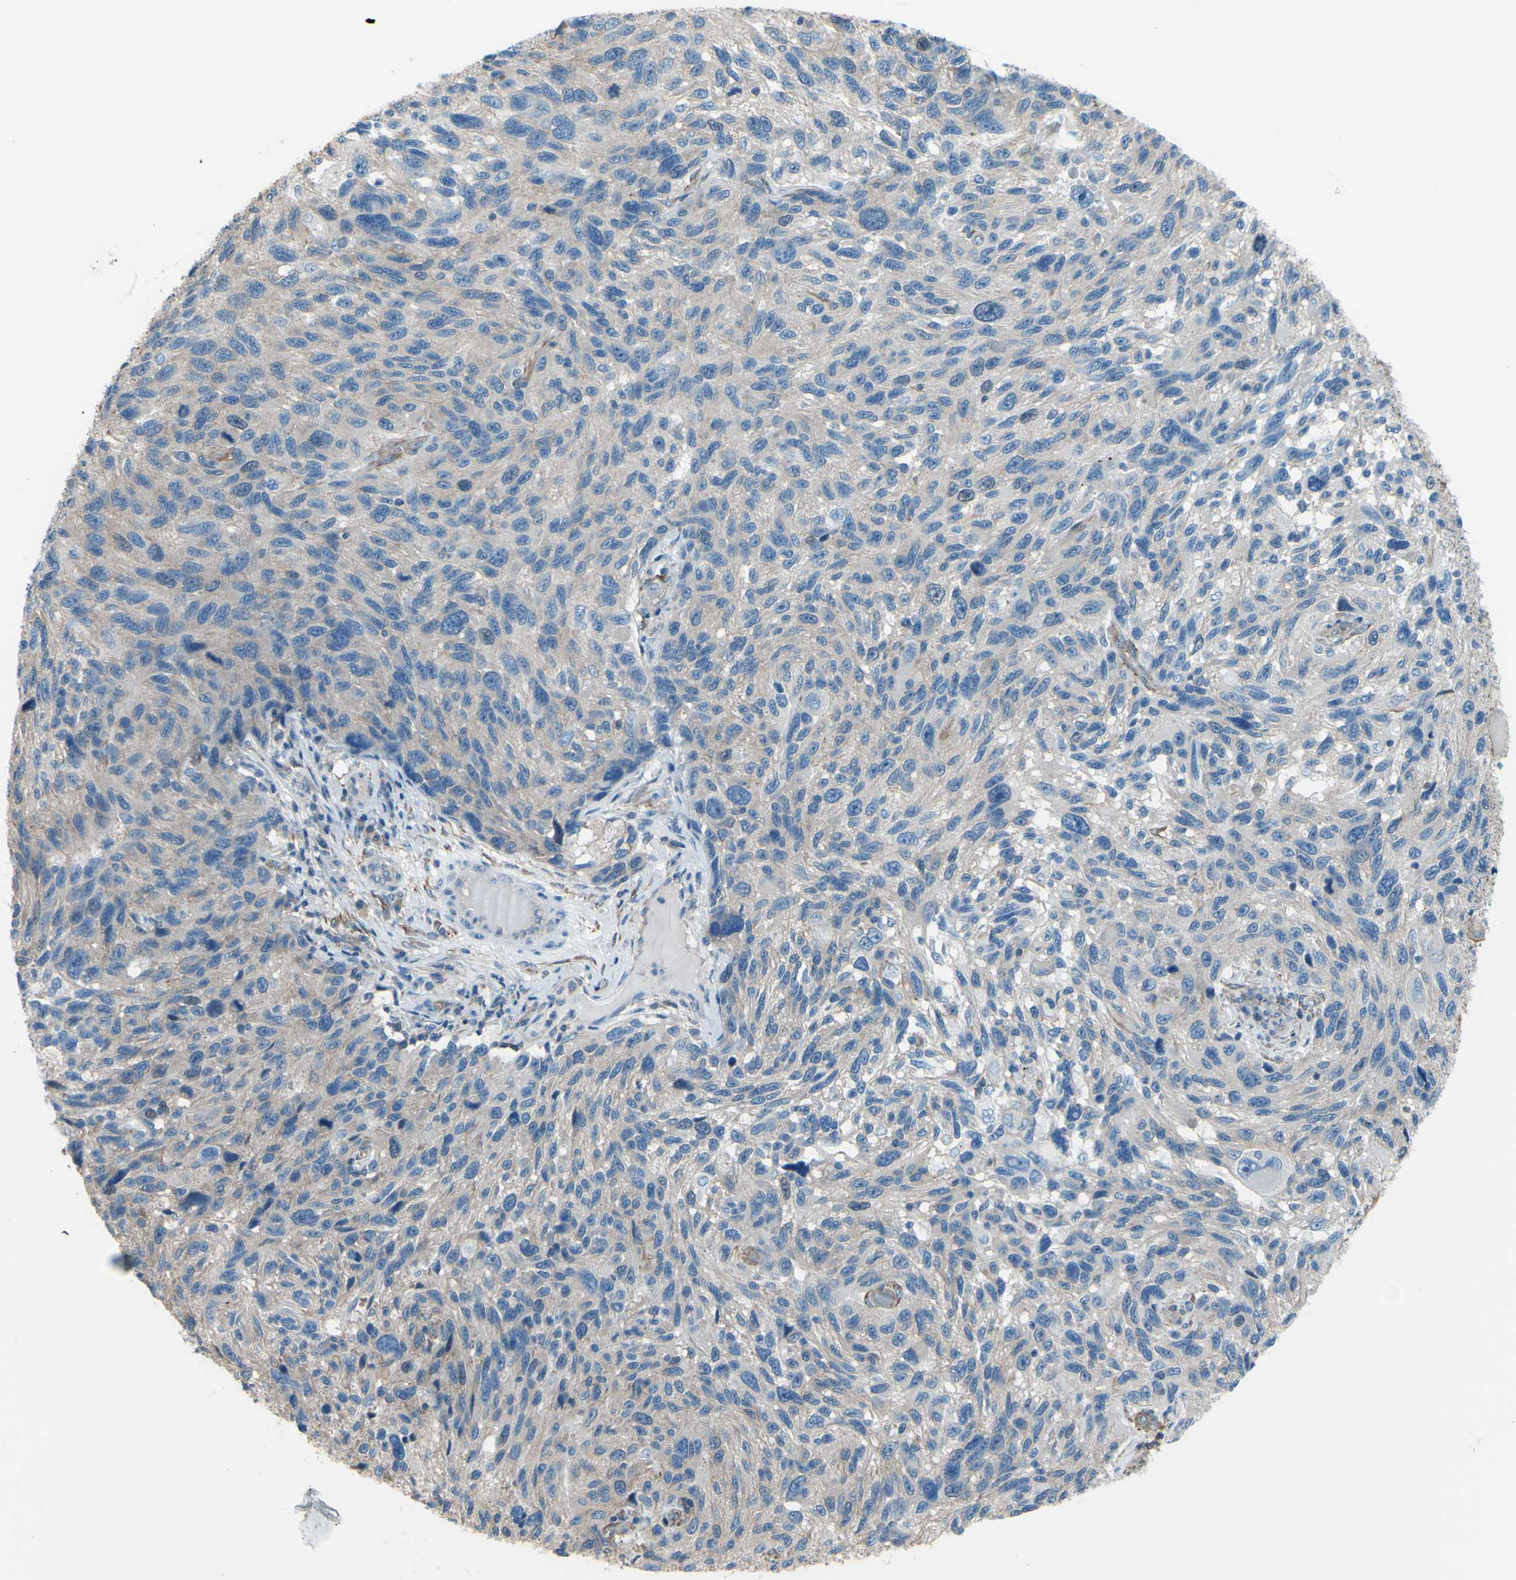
{"staining": {"intensity": "weak", "quantity": ">75%", "location": "cytoplasmic/membranous"}, "tissue": "melanoma", "cell_type": "Tumor cells", "image_type": "cancer", "snomed": [{"axis": "morphology", "description": "Malignant melanoma, NOS"}, {"axis": "topography", "description": "Skin"}], "caption": "Immunohistochemical staining of malignant melanoma reveals low levels of weak cytoplasmic/membranous staining in approximately >75% of tumor cells.", "gene": "ADD1", "patient": {"sex": "male", "age": 53}}